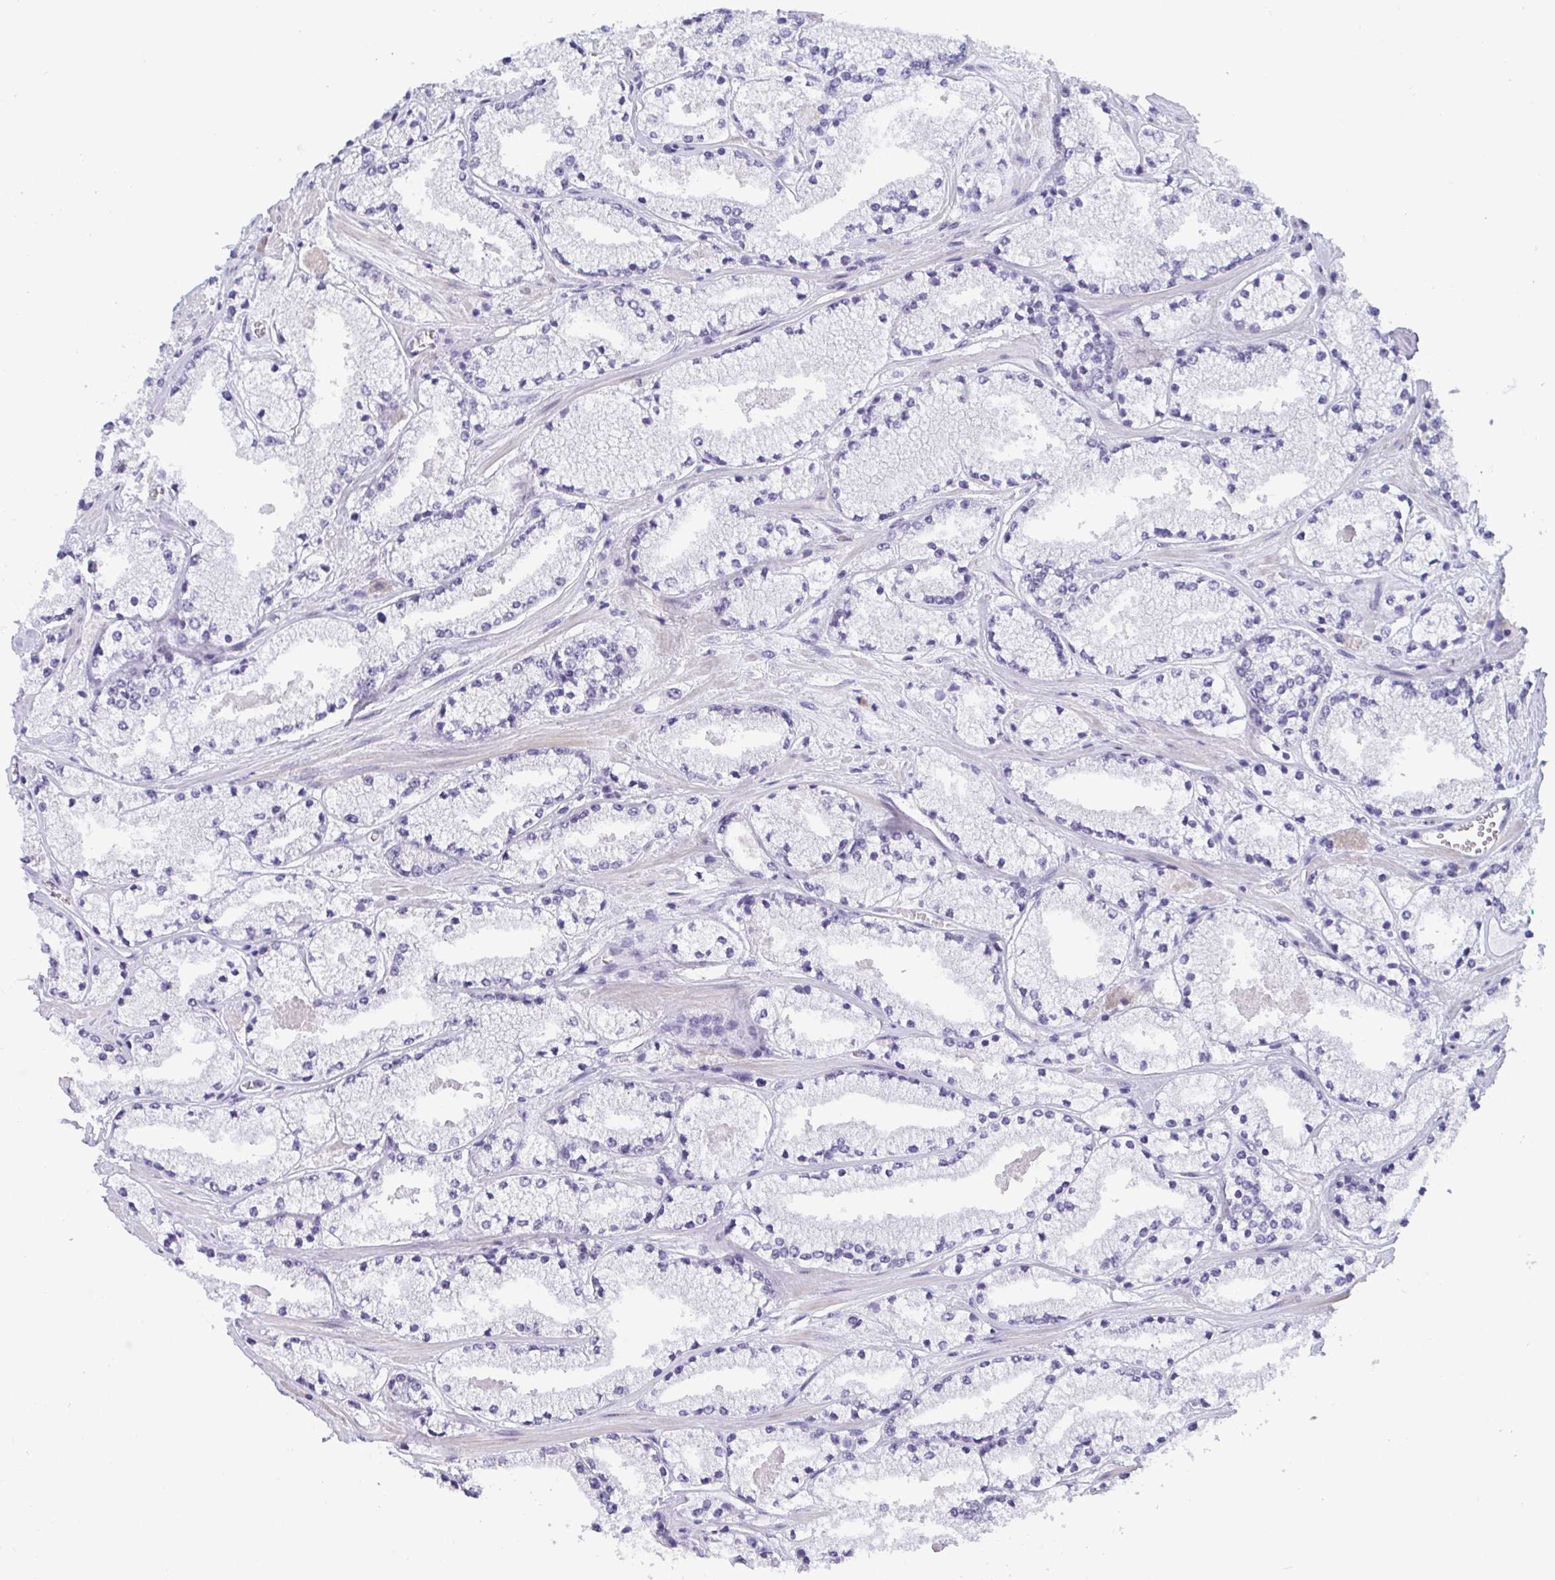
{"staining": {"intensity": "negative", "quantity": "none", "location": "none"}, "tissue": "prostate cancer", "cell_type": "Tumor cells", "image_type": "cancer", "snomed": [{"axis": "morphology", "description": "Adenocarcinoma, High grade"}, {"axis": "topography", "description": "Prostate"}], "caption": "A photomicrograph of prostate cancer stained for a protein reveals no brown staining in tumor cells.", "gene": "BMAL2", "patient": {"sex": "male", "age": 63}}